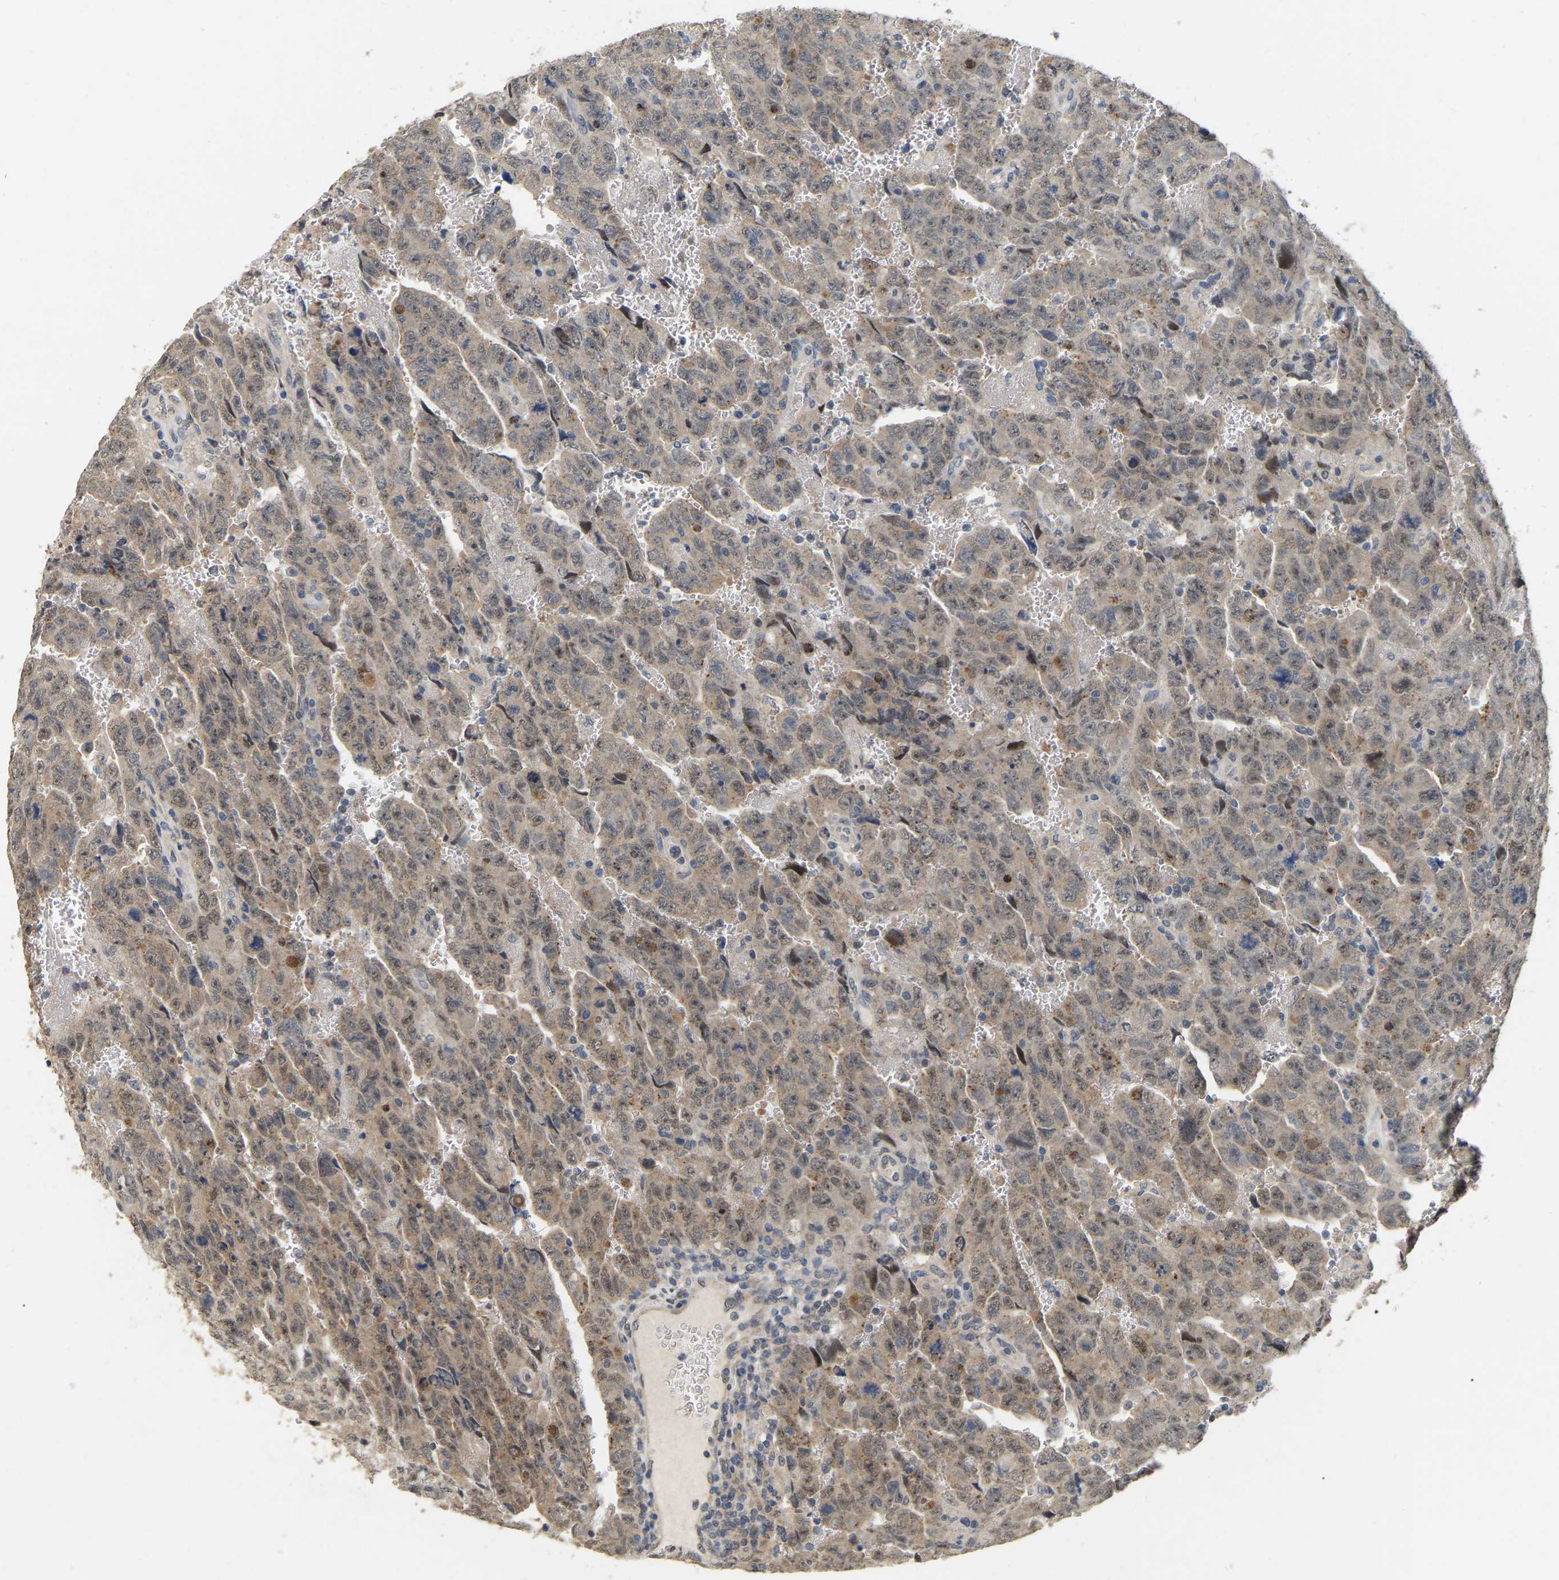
{"staining": {"intensity": "weak", "quantity": ">75%", "location": "cytoplasmic/membranous,nuclear"}, "tissue": "testis cancer", "cell_type": "Tumor cells", "image_type": "cancer", "snomed": [{"axis": "morphology", "description": "Carcinoma, Embryonal, NOS"}, {"axis": "topography", "description": "Testis"}], "caption": "Testis cancer (embryonal carcinoma) stained with a protein marker exhibits weak staining in tumor cells.", "gene": "RUVBL1", "patient": {"sex": "male", "age": 28}}